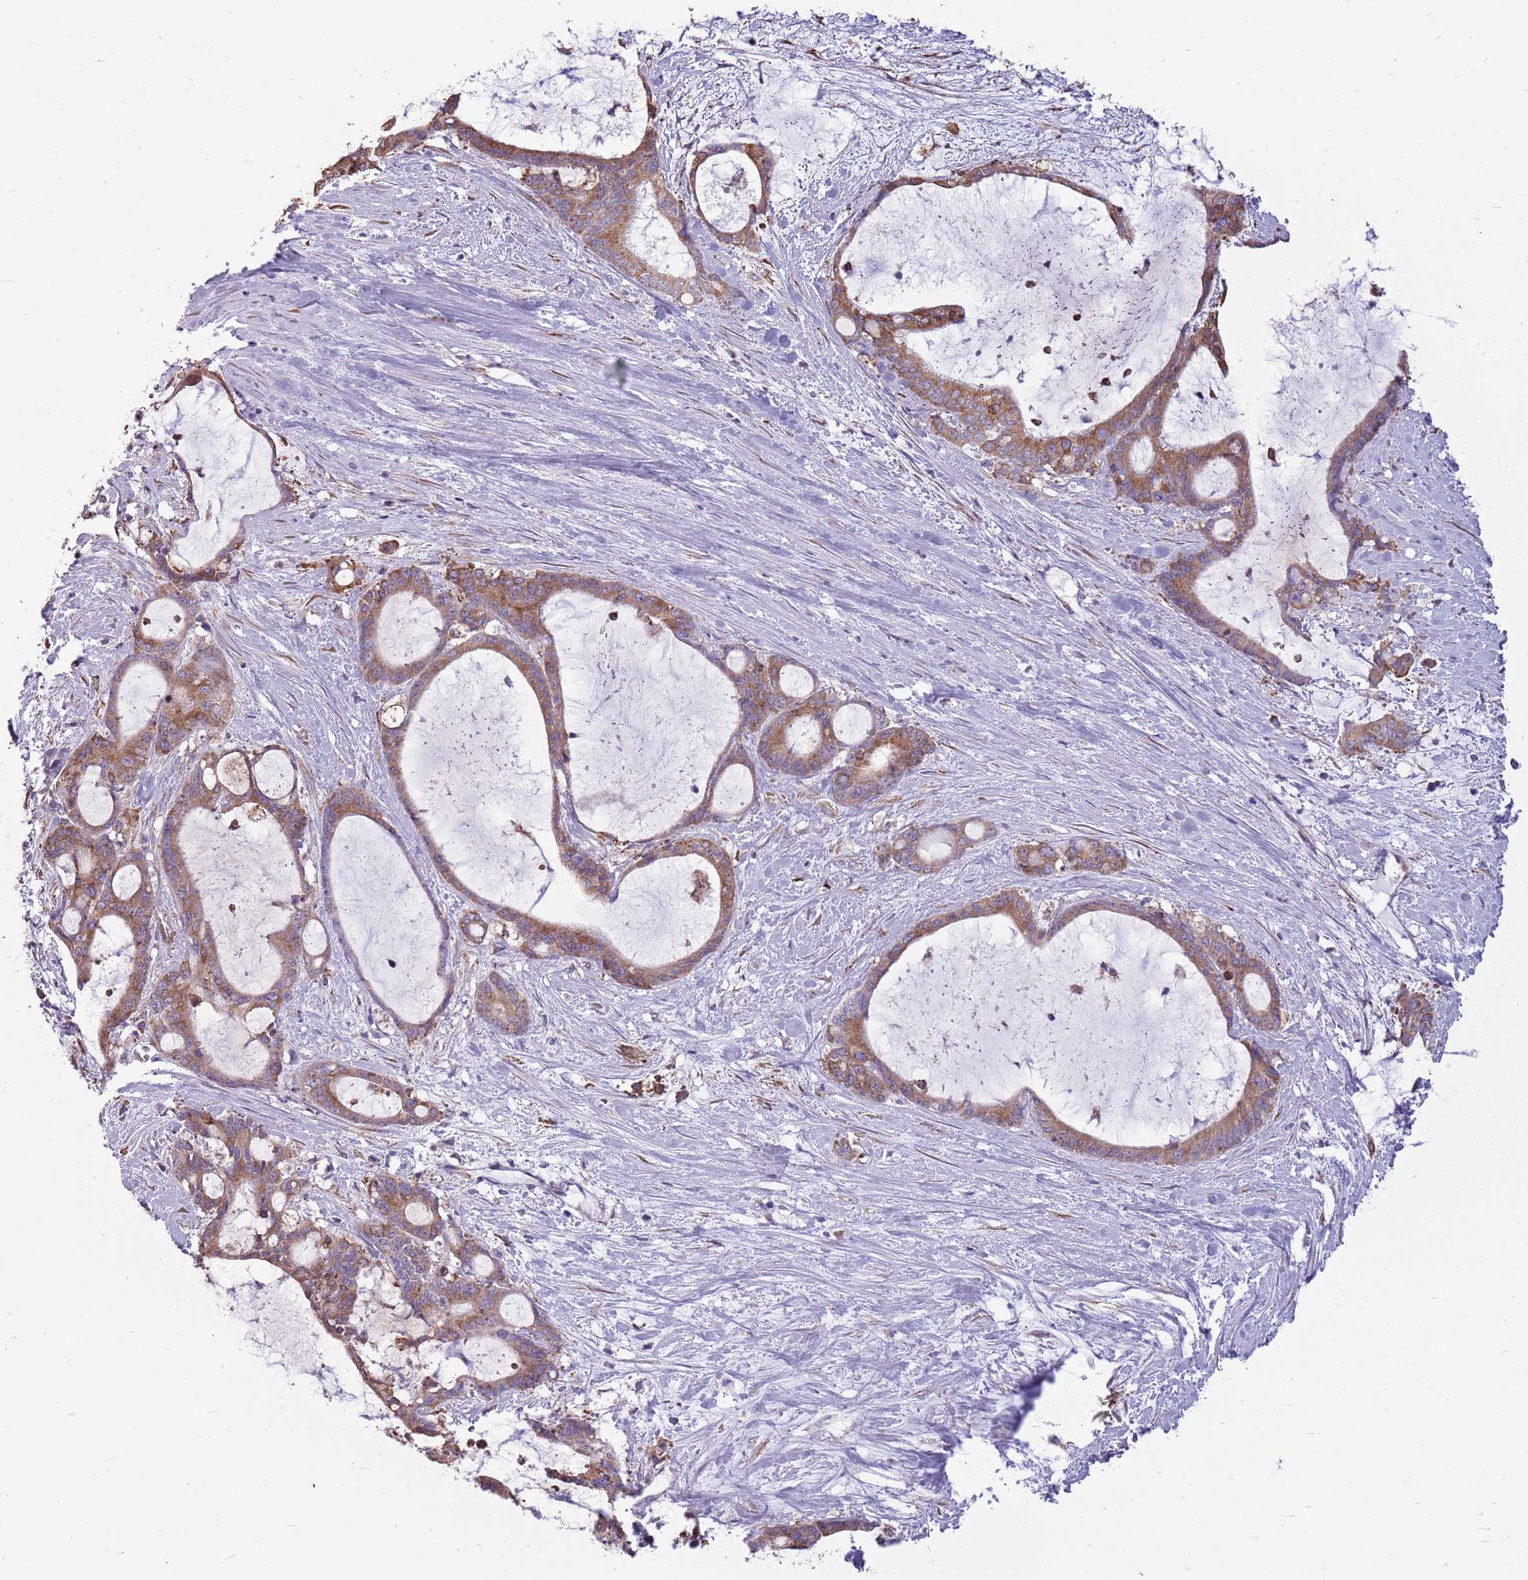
{"staining": {"intensity": "moderate", "quantity": ">75%", "location": "cytoplasmic/membranous"}, "tissue": "liver cancer", "cell_type": "Tumor cells", "image_type": "cancer", "snomed": [{"axis": "morphology", "description": "Normal tissue, NOS"}, {"axis": "morphology", "description": "Cholangiocarcinoma"}, {"axis": "topography", "description": "Liver"}, {"axis": "topography", "description": "Peripheral nerve tissue"}], "caption": "Protein staining demonstrates moderate cytoplasmic/membranous positivity in about >75% of tumor cells in cholangiocarcinoma (liver).", "gene": "KCTD19", "patient": {"sex": "female", "age": 73}}